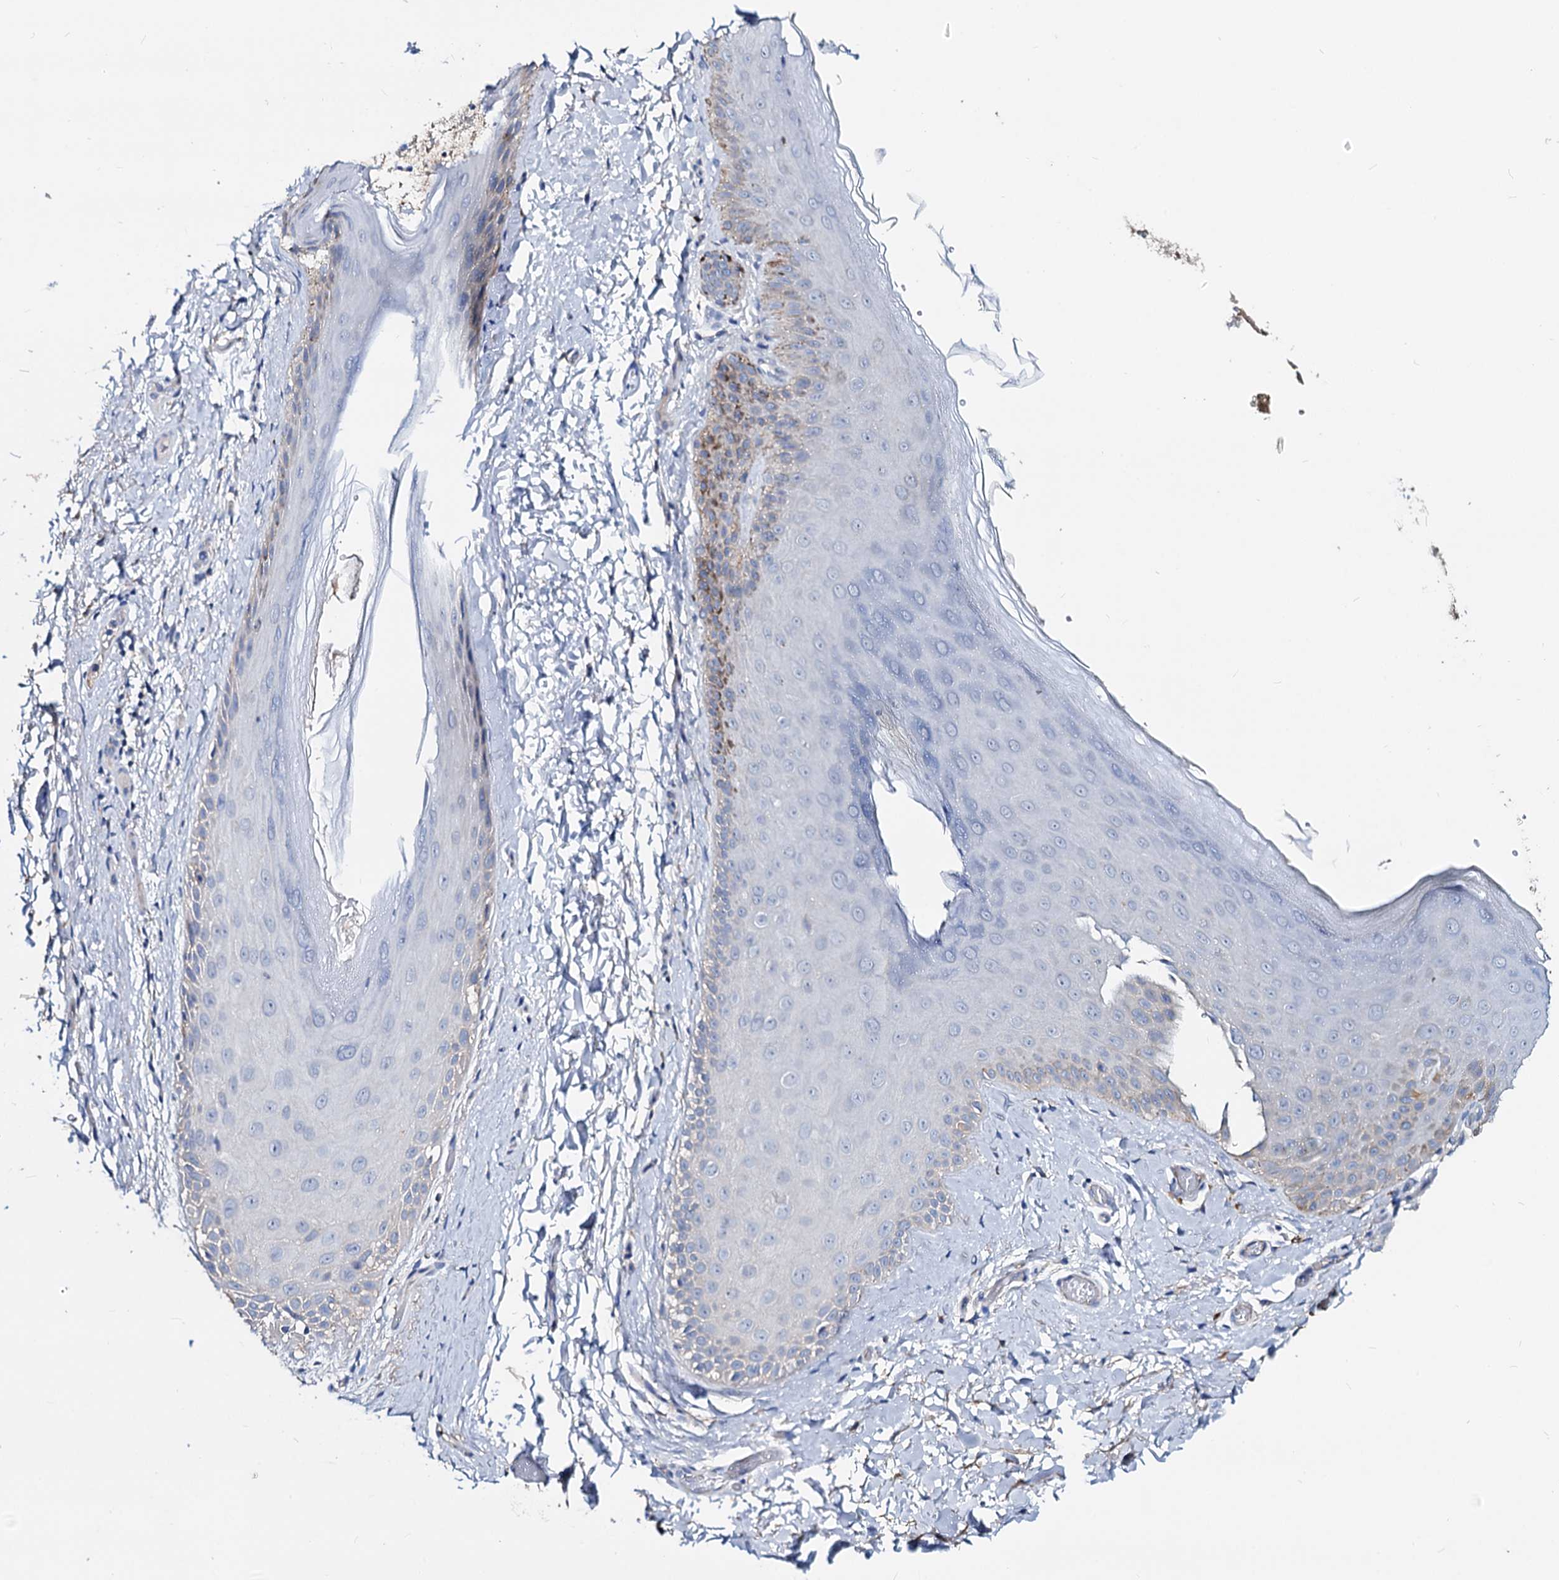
{"staining": {"intensity": "weak", "quantity": "<25%", "location": "cytoplasmic/membranous"}, "tissue": "skin", "cell_type": "Epidermal cells", "image_type": "normal", "snomed": [{"axis": "morphology", "description": "Normal tissue, NOS"}, {"axis": "topography", "description": "Anal"}], "caption": "This is an immunohistochemistry (IHC) image of benign skin. There is no positivity in epidermal cells.", "gene": "ACY3", "patient": {"sex": "male", "age": 44}}